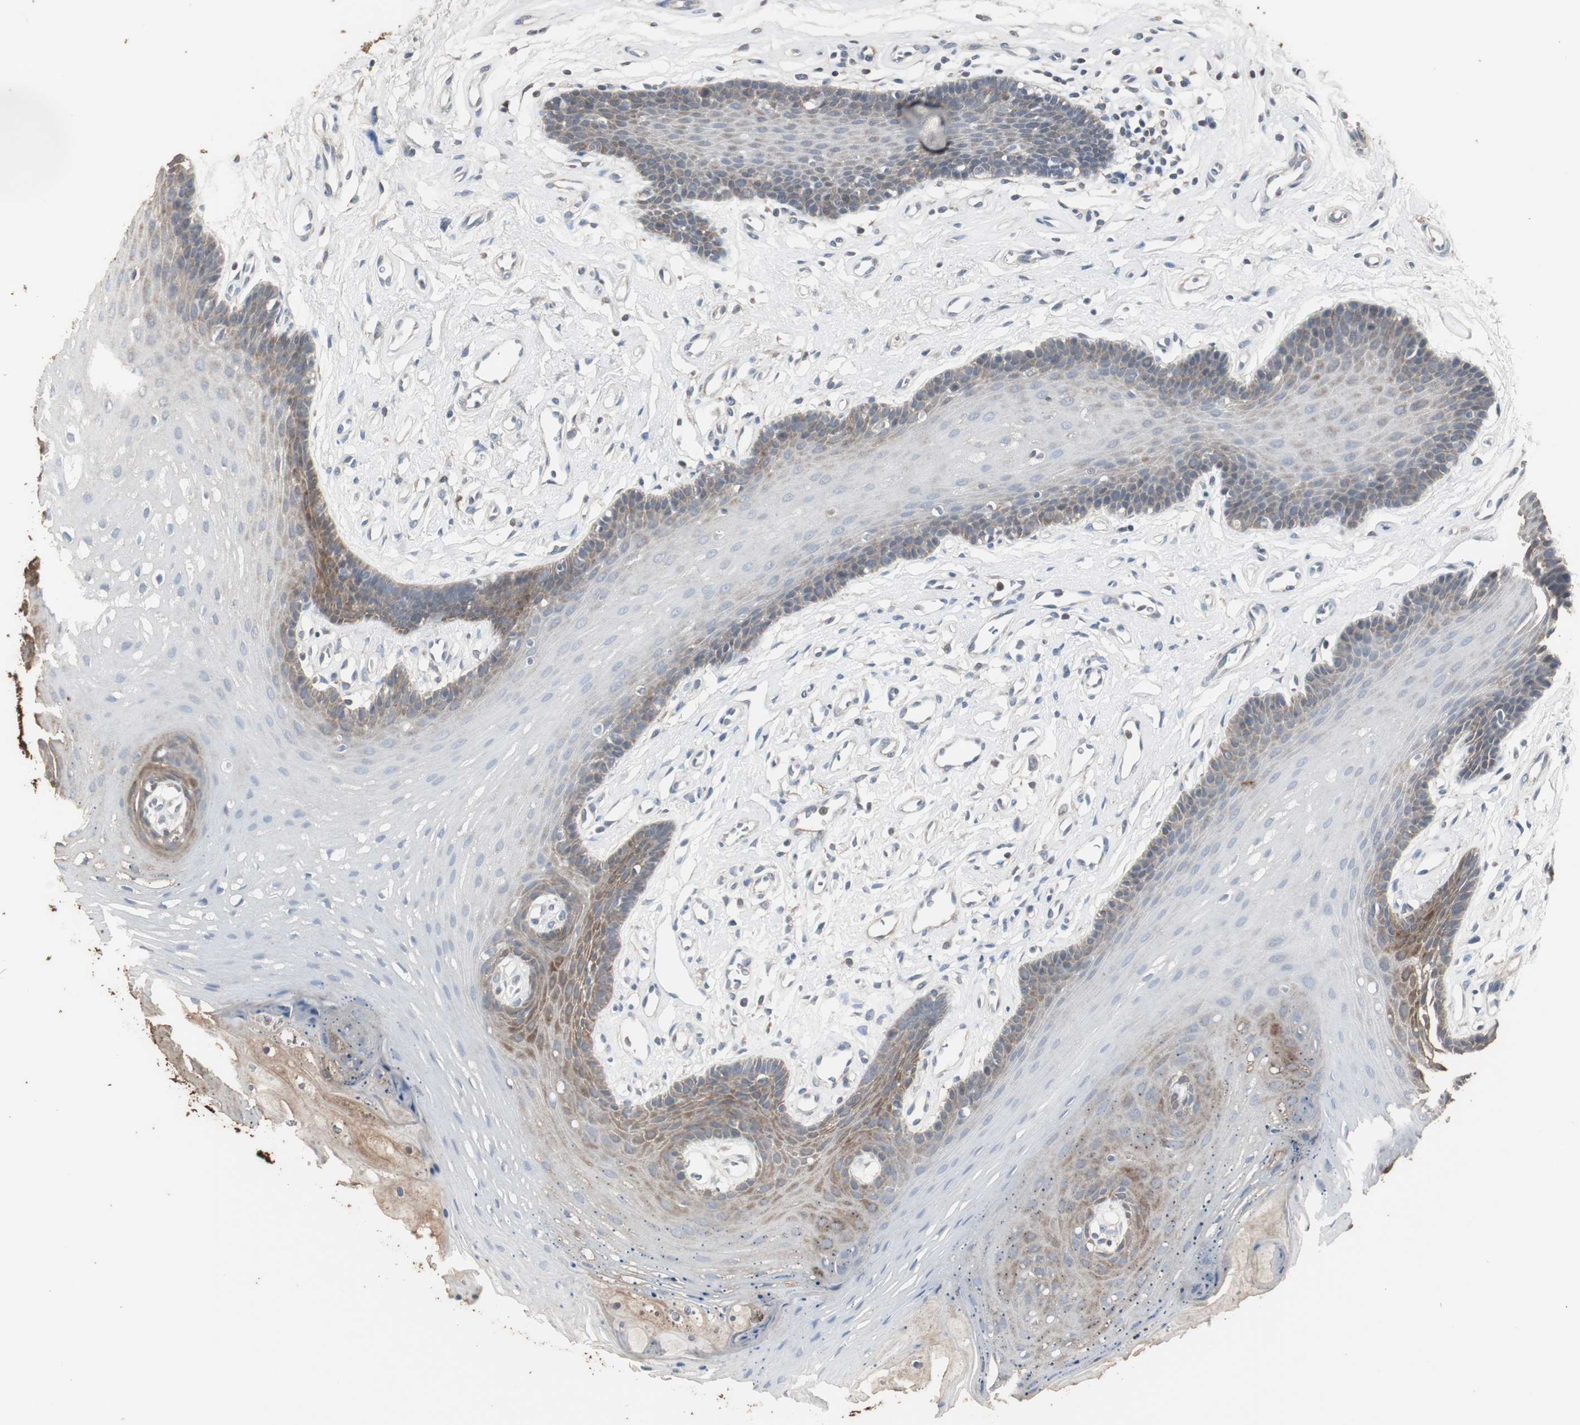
{"staining": {"intensity": "moderate", "quantity": "25%-75%", "location": "cytoplasmic/membranous"}, "tissue": "oral mucosa", "cell_type": "Squamous epithelial cells", "image_type": "normal", "snomed": [{"axis": "morphology", "description": "Normal tissue, NOS"}, {"axis": "topography", "description": "Oral tissue"}], "caption": "IHC micrograph of normal oral mucosa stained for a protein (brown), which reveals medium levels of moderate cytoplasmic/membranous positivity in about 25%-75% of squamous epithelial cells.", "gene": "HPRT1", "patient": {"sex": "male", "age": 62}}